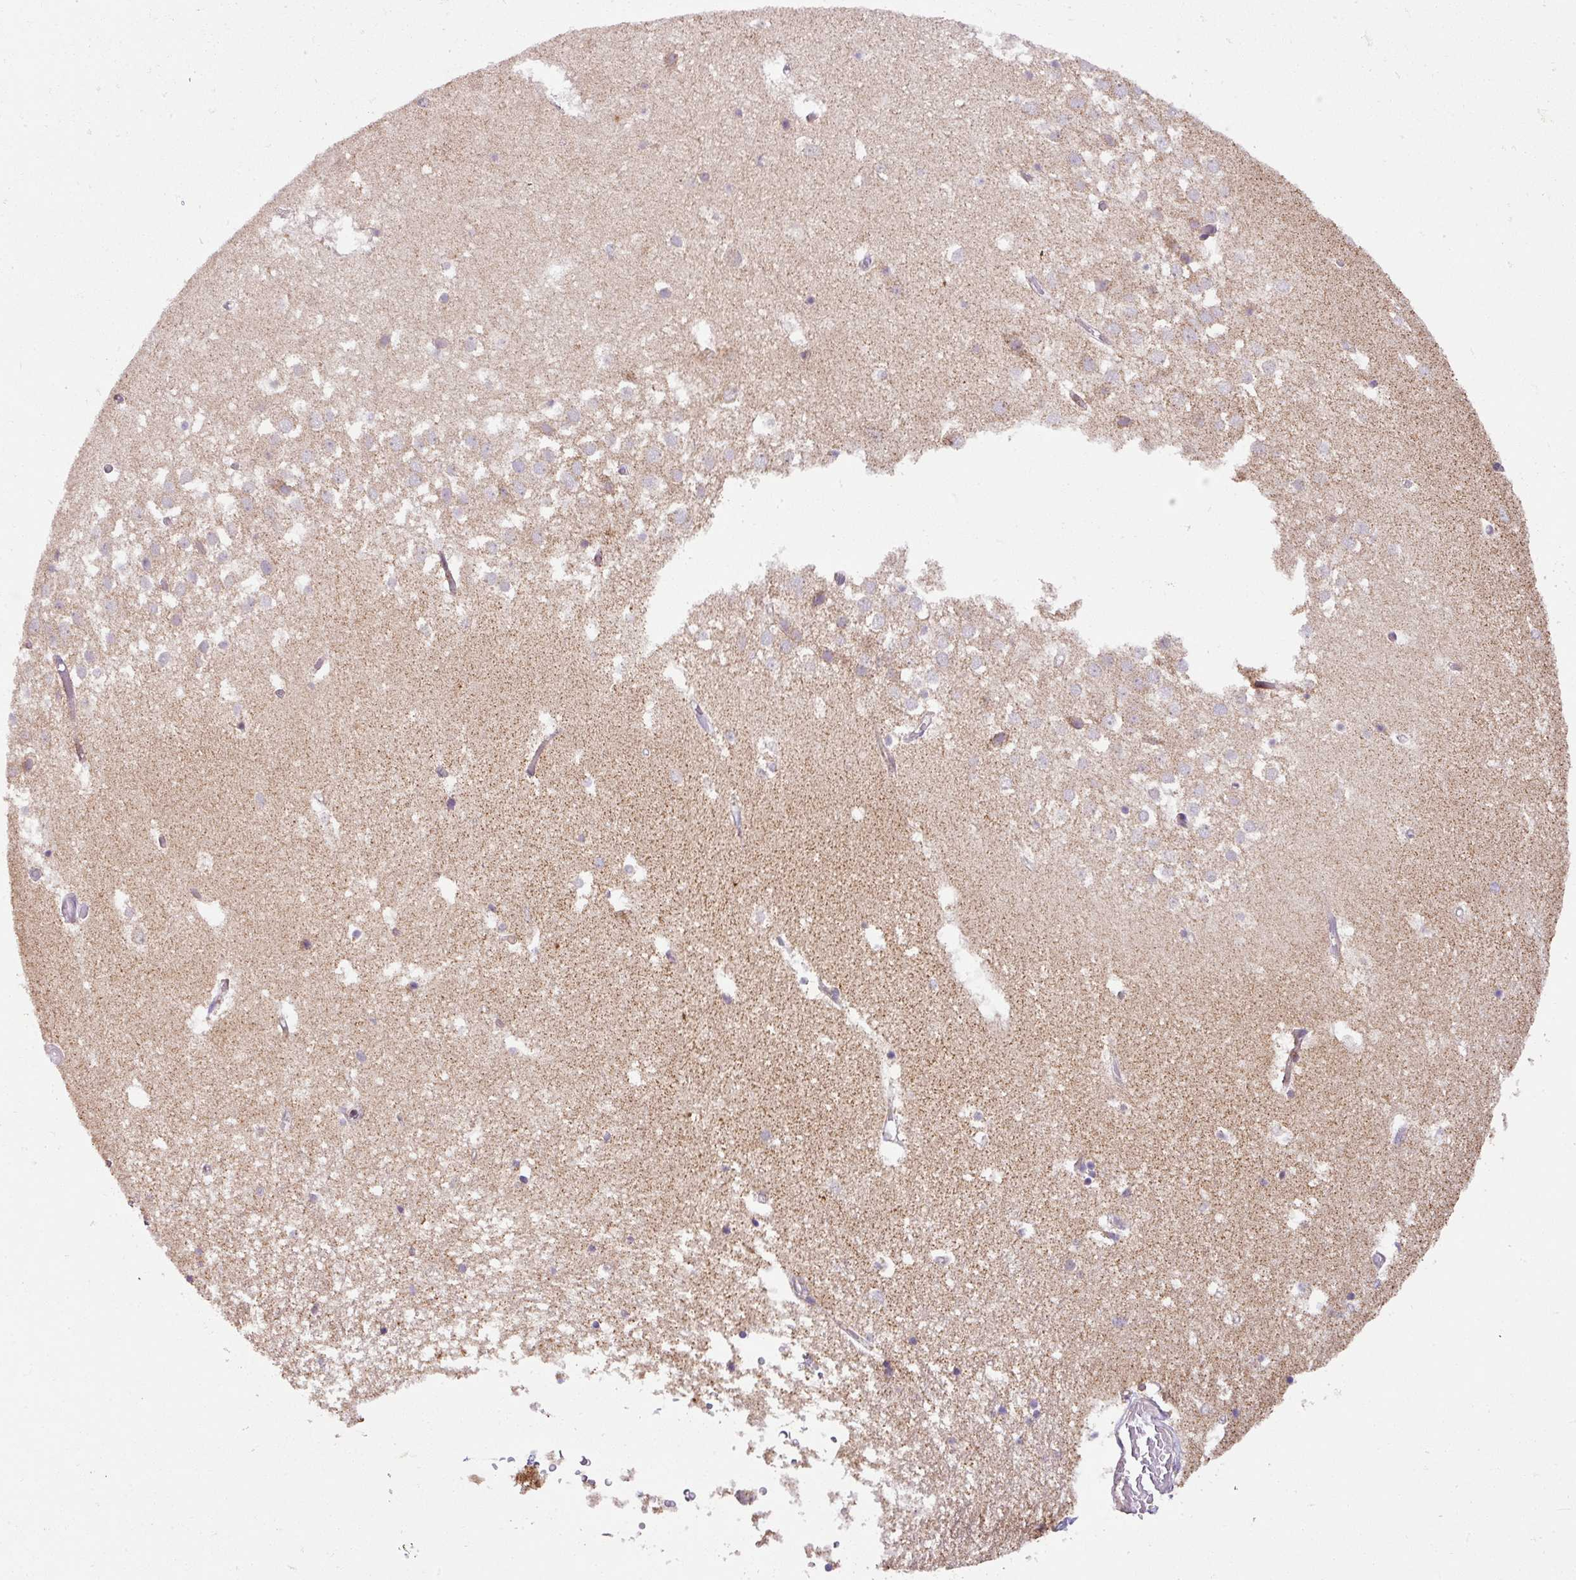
{"staining": {"intensity": "negative", "quantity": "none", "location": "none"}, "tissue": "hippocampus", "cell_type": "Glial cells", "image_type": "normal", "snomed": [{"axis": "morphology", "description": "Normal tissue, NOS"}, {"axis": "topography", "description": "Hippocampus"}], "caption": "A high-resolution micrograph shows IHC staining of benign hippocampus, which reveals no significant staining in glial cells.", "gene": "ENSG00000269547", "patient": {"sex": "female", "age": 52}}